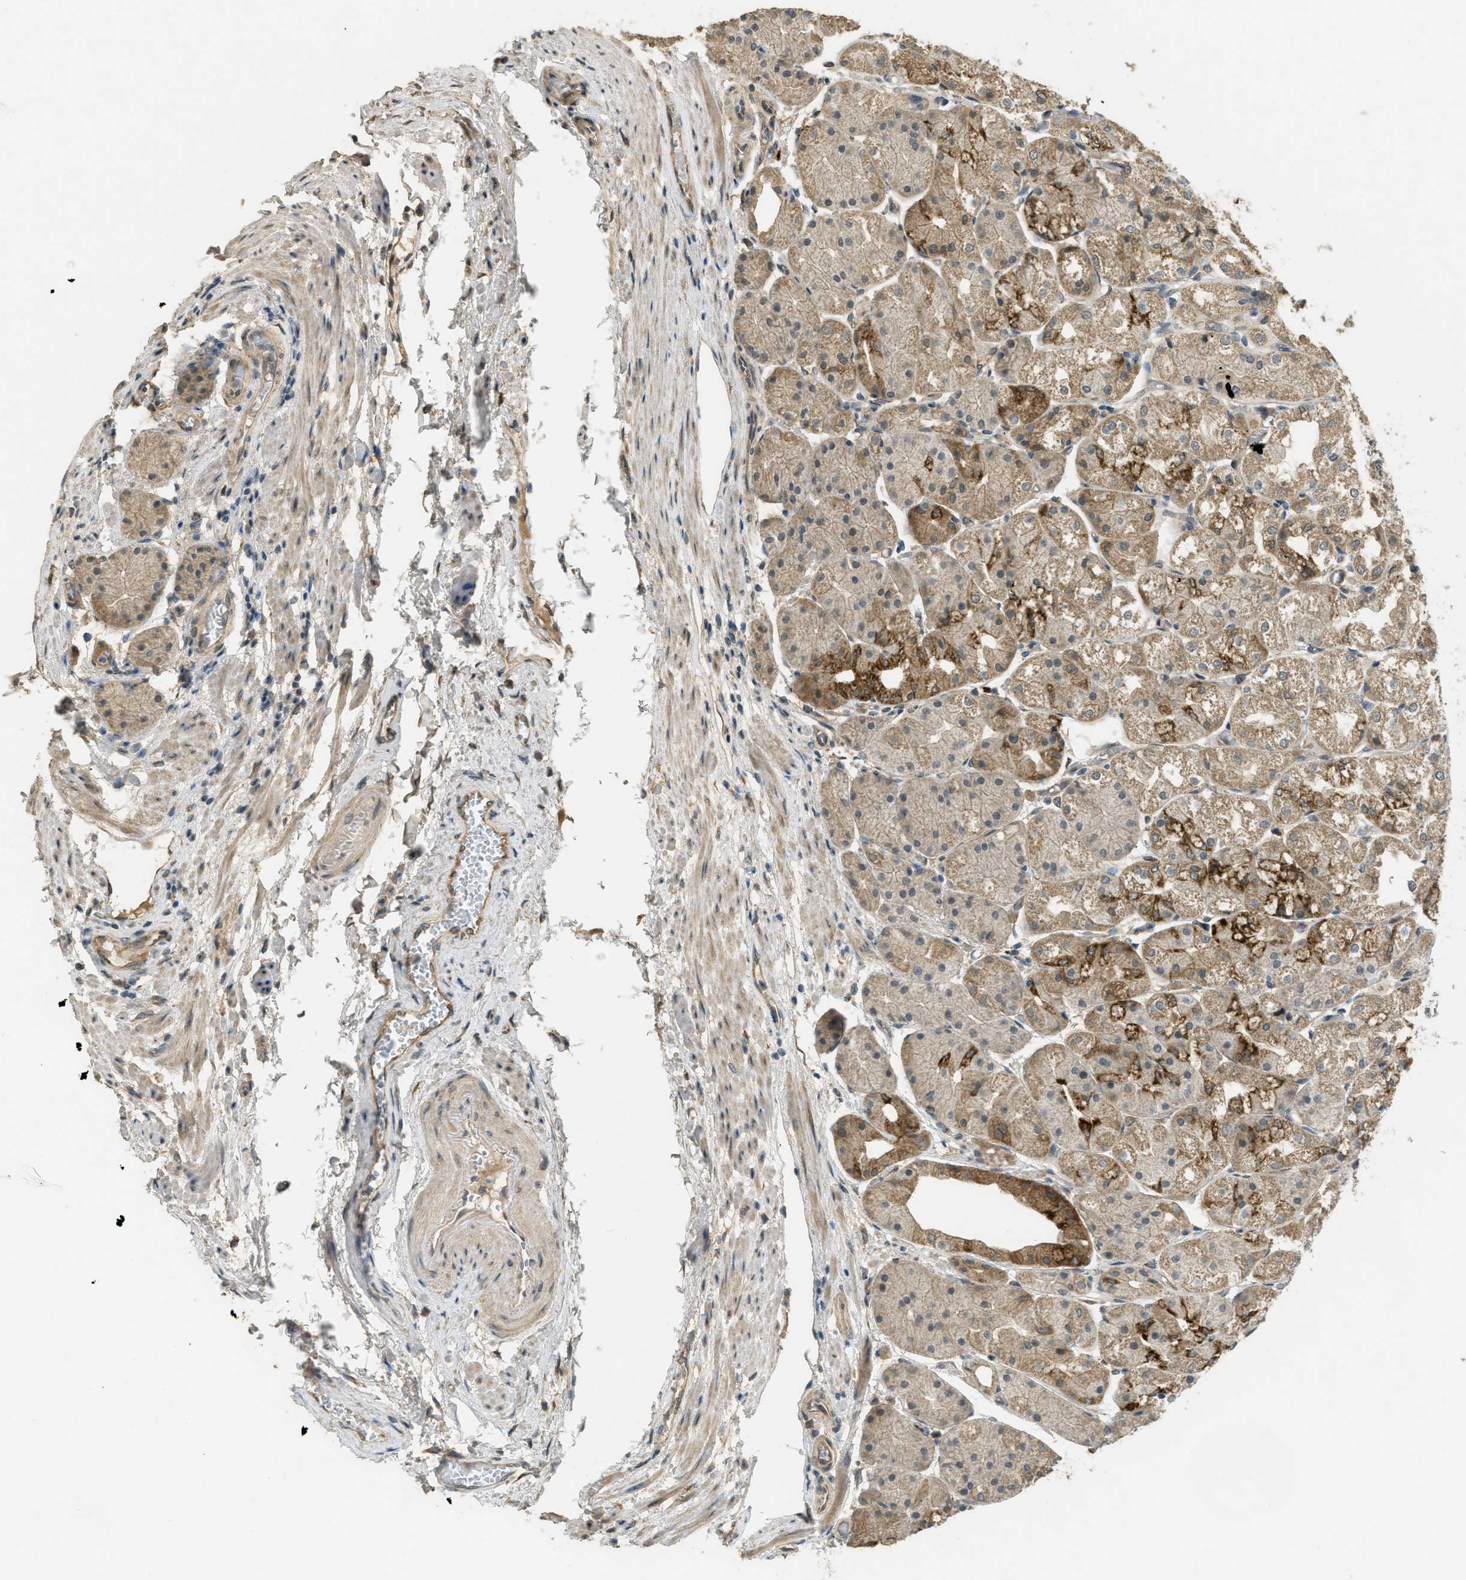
{"staining": {"intensity": "moderate", "quantity": ">75%", "location": "cytoplasmic/membranous"}, "tissue": "stomach", "cell_type": "Glandular cells", "image_type": "normal", "snomed": [{"axis": "morphology", "description": "Normal tissue, NOS"}, {"axis": "topography", "description": "Stomach, upper"}], "caption": "Human stomach stained for a protein (brown) shows moderate cytoplasmic/membranous positive expression in about >75% of glandular cells.", "gene": "IGF2BP2", "patient": {"sex": "male", "age": 72}}